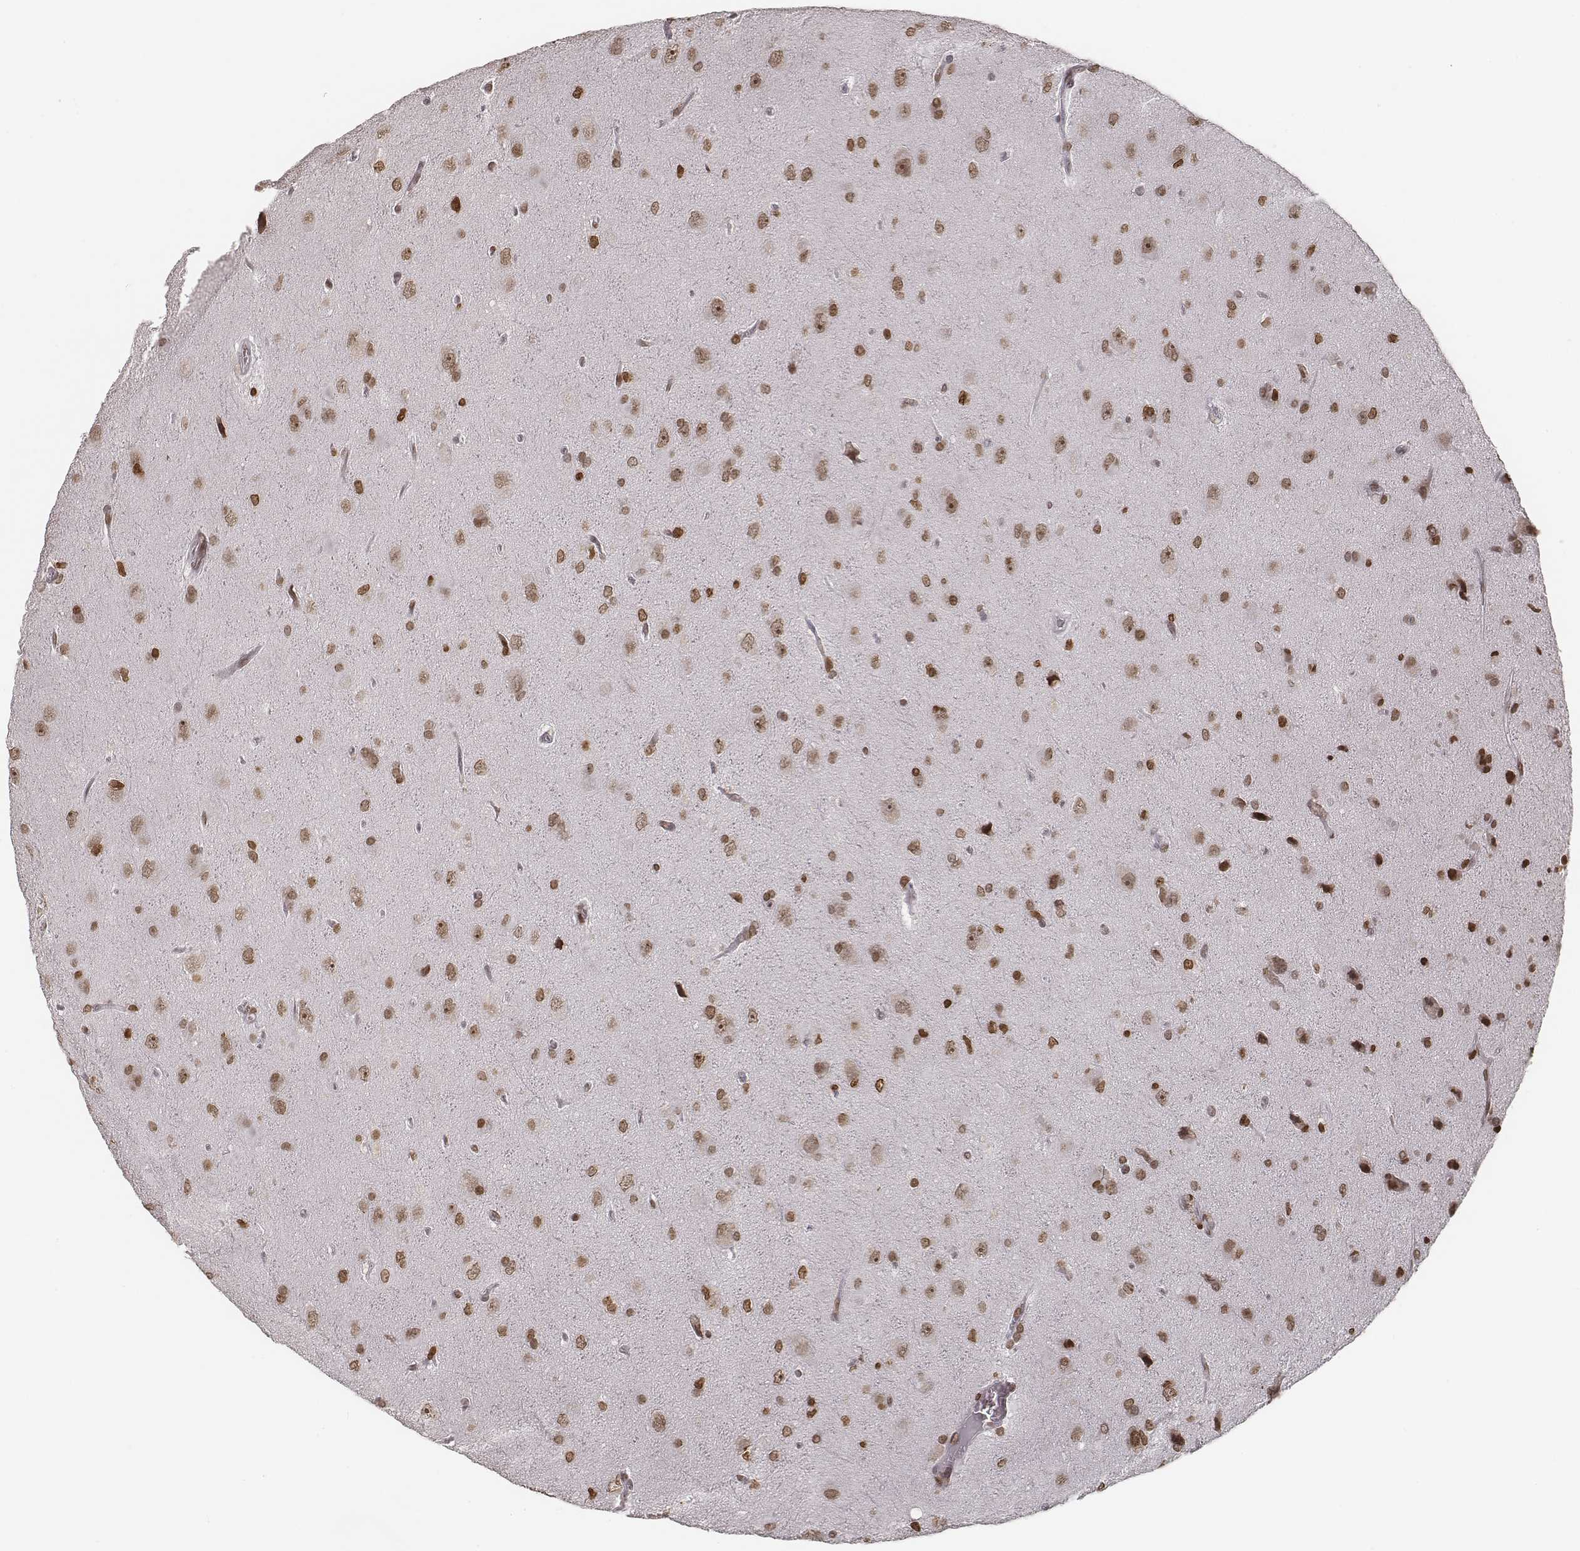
{"staining": {"intensity": "moderate", "quantity": ">75%", "location": "nuclear"}, "tissue": "glioma", "cell_type": "Tumor cells", "image_type": "cancer", "snomed": [{"axis": "morphology", "description": "Glioma, malignant, Low grade"}, {"axis": "topography", "description": "Brain"}], "caption": "Human glioma stained with a brown dye exhibits moderate nuclear positive positivity in about >75% of tumor cells.", "gene": "HMGA2", "patient": {"sex": "male", "age": 58}}